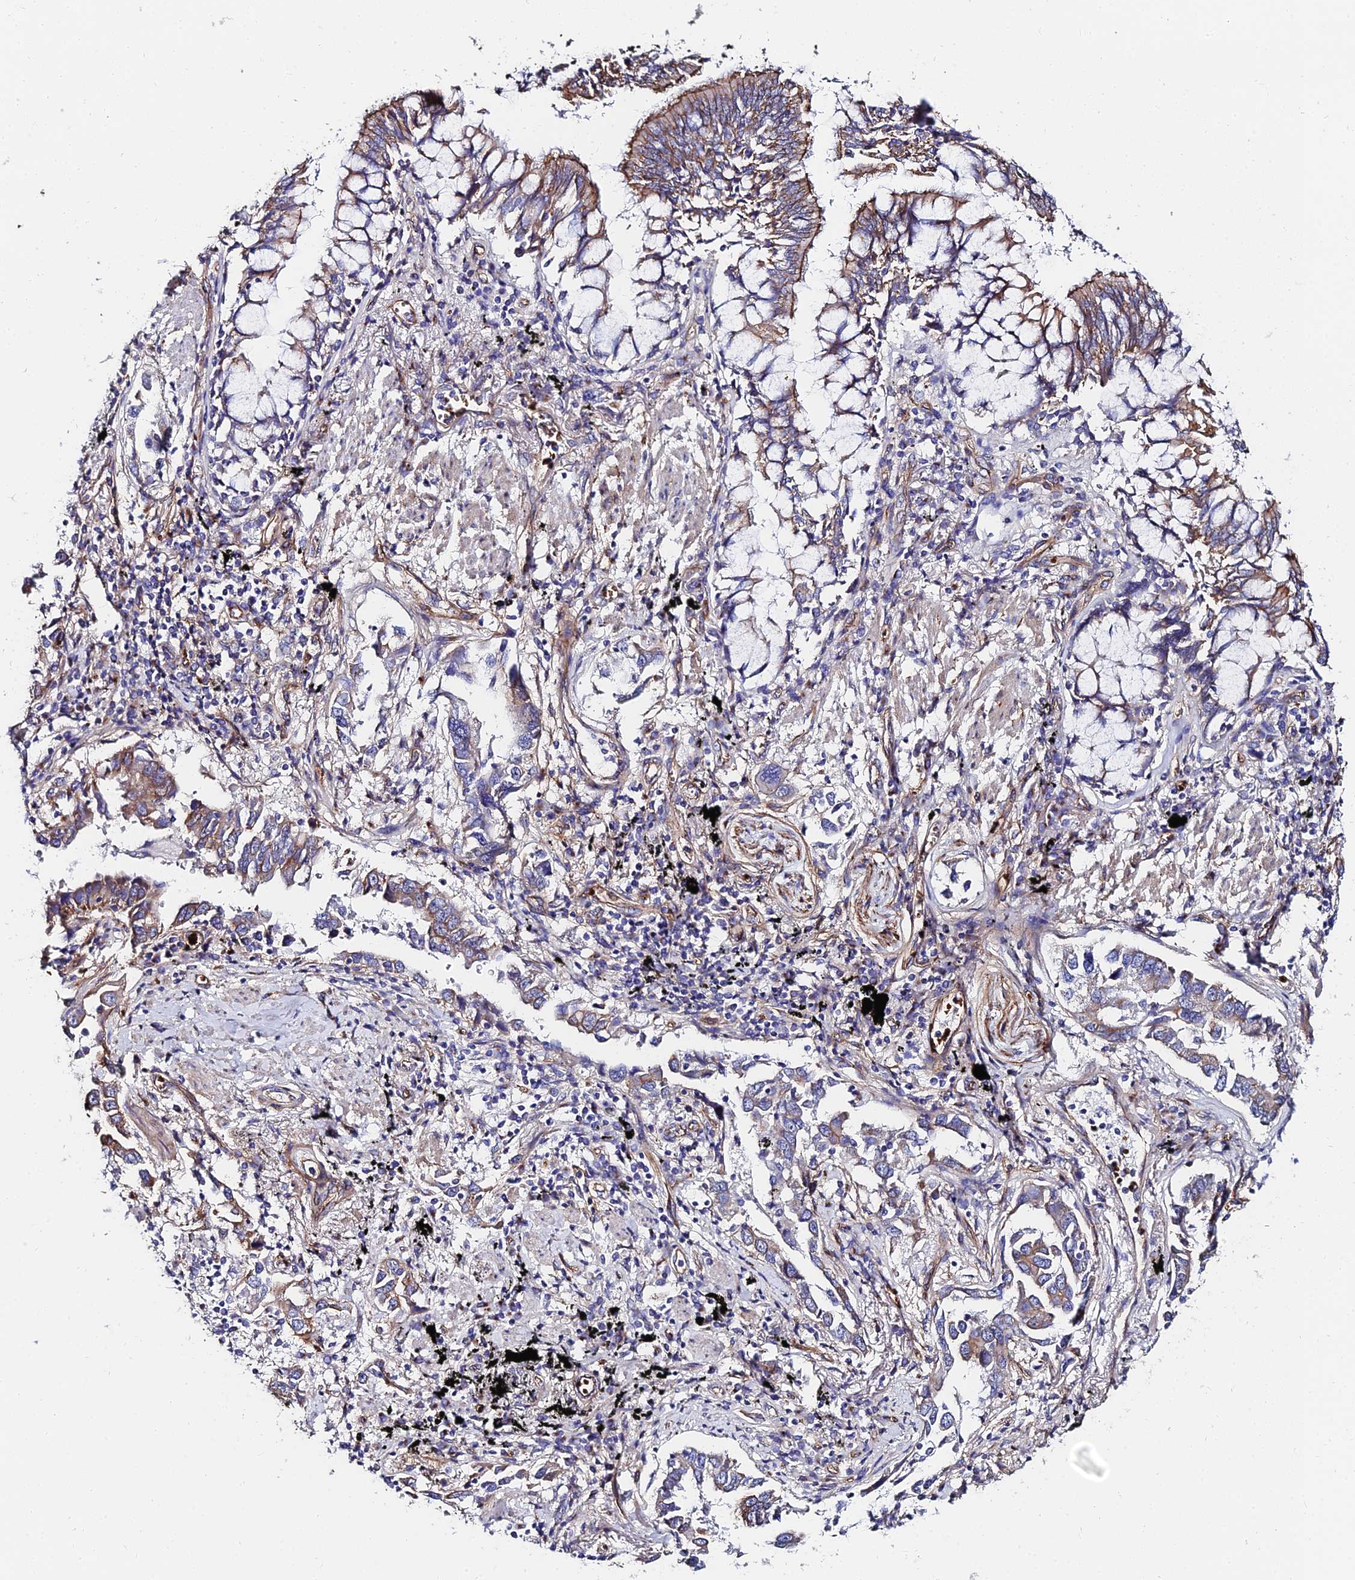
{"staining": {"intensity": "moderate", "quantity": "<25%", "location": "cytoplasmic/membranous"}, "tissue": "lung cancer", "cell_type": "Tumor cells", "image_type": "cancer", "snomed": [{"axis": "morphology", "description": "Adenocarcinoma, NOS"}, {"axis": "topography", "description": "Lung"}], "caption": "Lung adenocarcinoma stained for a protein shows moderate cytoplasmic/membranous positivity in tumor cells. (brown staining indicates protein expression, while blue staining denotes nuclei).", "gene": "ADGRF3", "patient": {"sex": "male", "age": 67}}